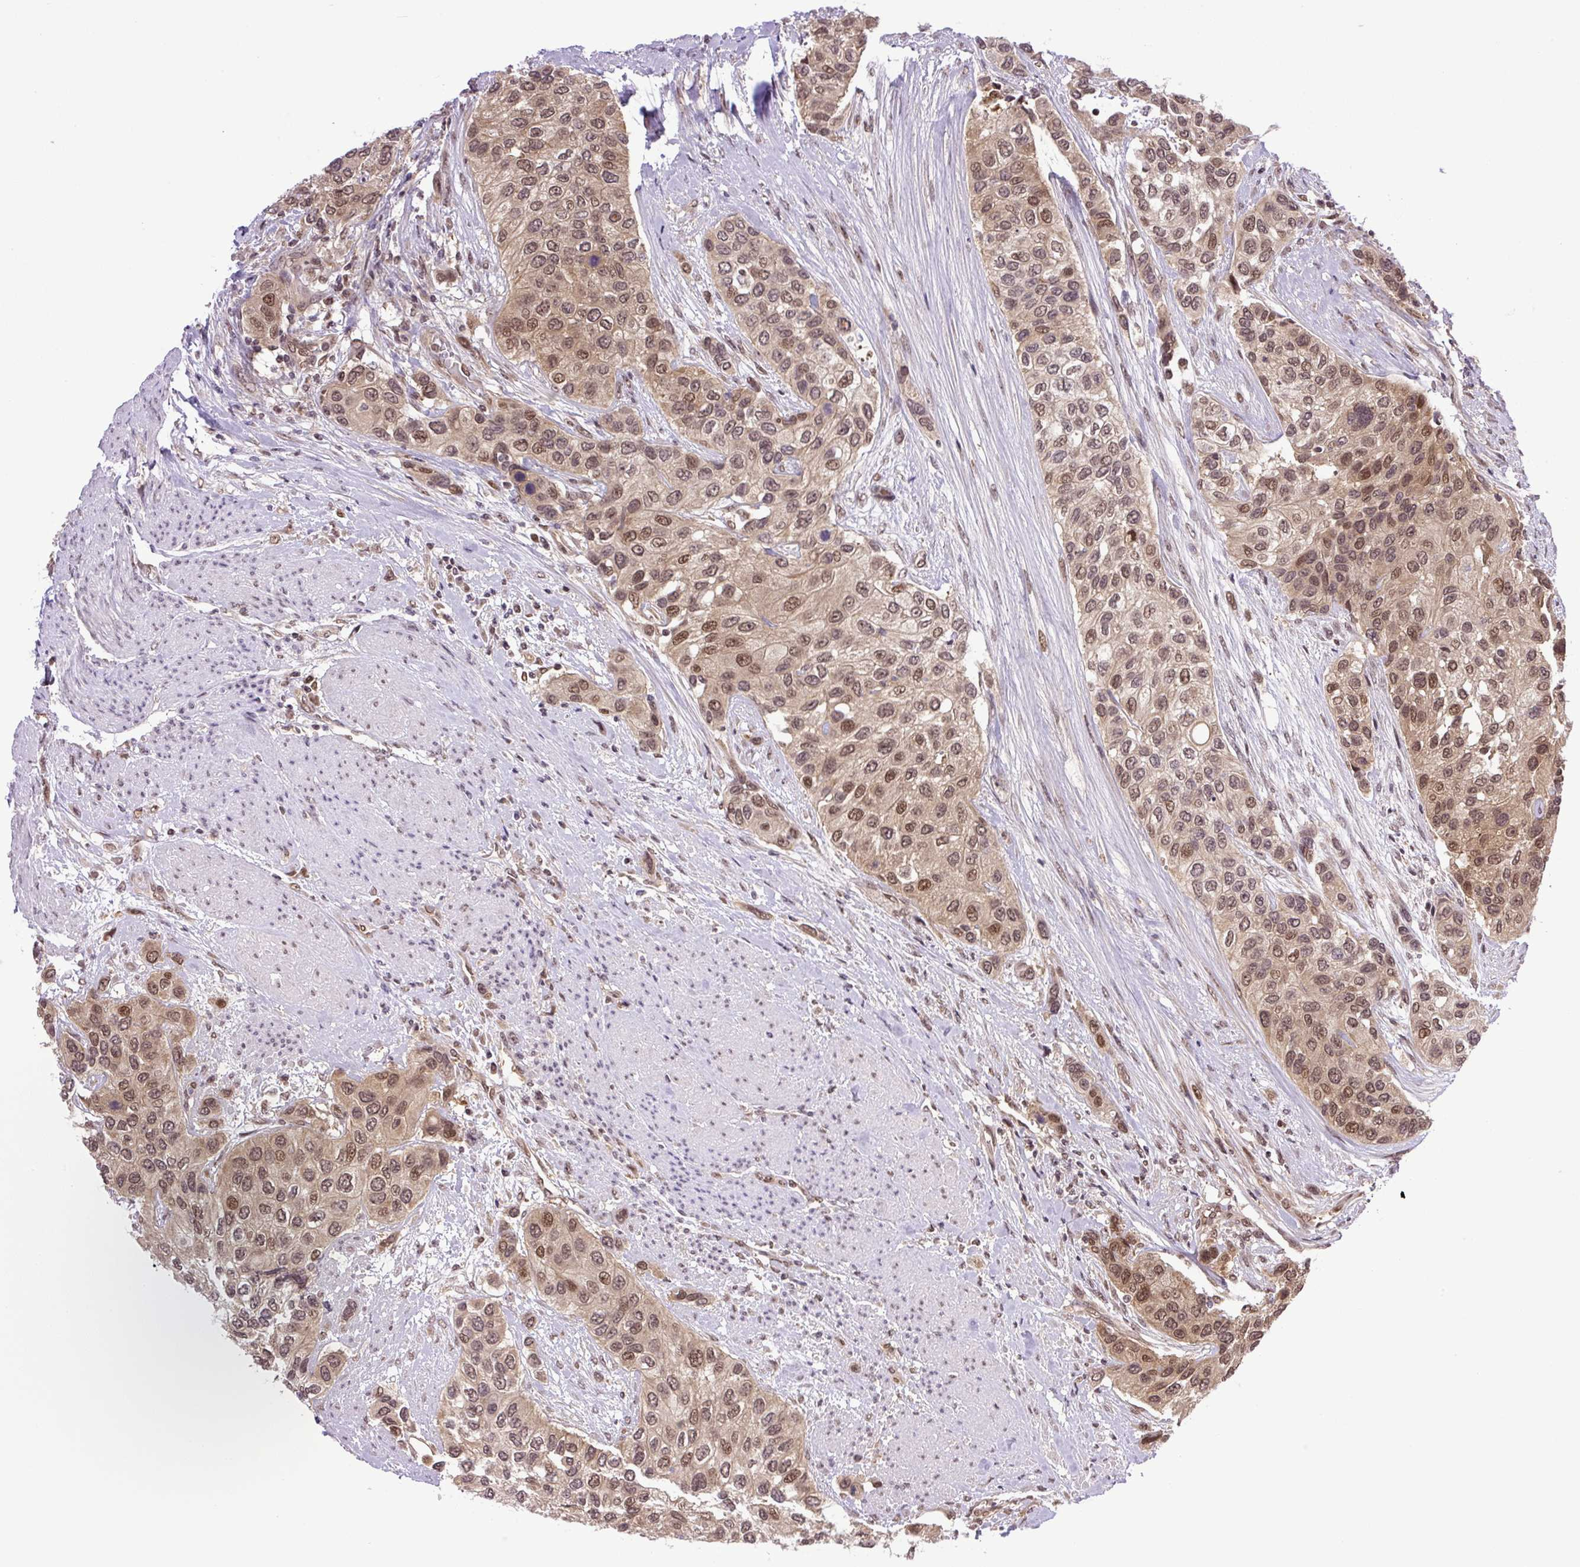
{"staining": {"intensity": "moderate", "quantity": ">75%", "location": "cytoplasmic/membranous,nuclear"}, "tissue": "urothelial cancer", "cell_type": "Tumor cells", "image_type": "cancer", "snomed": [{"axis": "morphology", "description": "Normal tissue, NOS"}, {"axis": "morphology", "description": "Urothelial carcinoma, High grade"}, {"axis": "topography", "description": "Vascular tissue"}, {"axis": "topography", "description": "Urinary bladder"}], "caption": "About >75% of tumor cells in human urothelial cancer show moderate cytoplasmic/membranous and nuclear protein positivity as visualized by brown immunohistochemical staining.", "gene": "SGTA", "patient": {"sex": "female", "age": 56}}